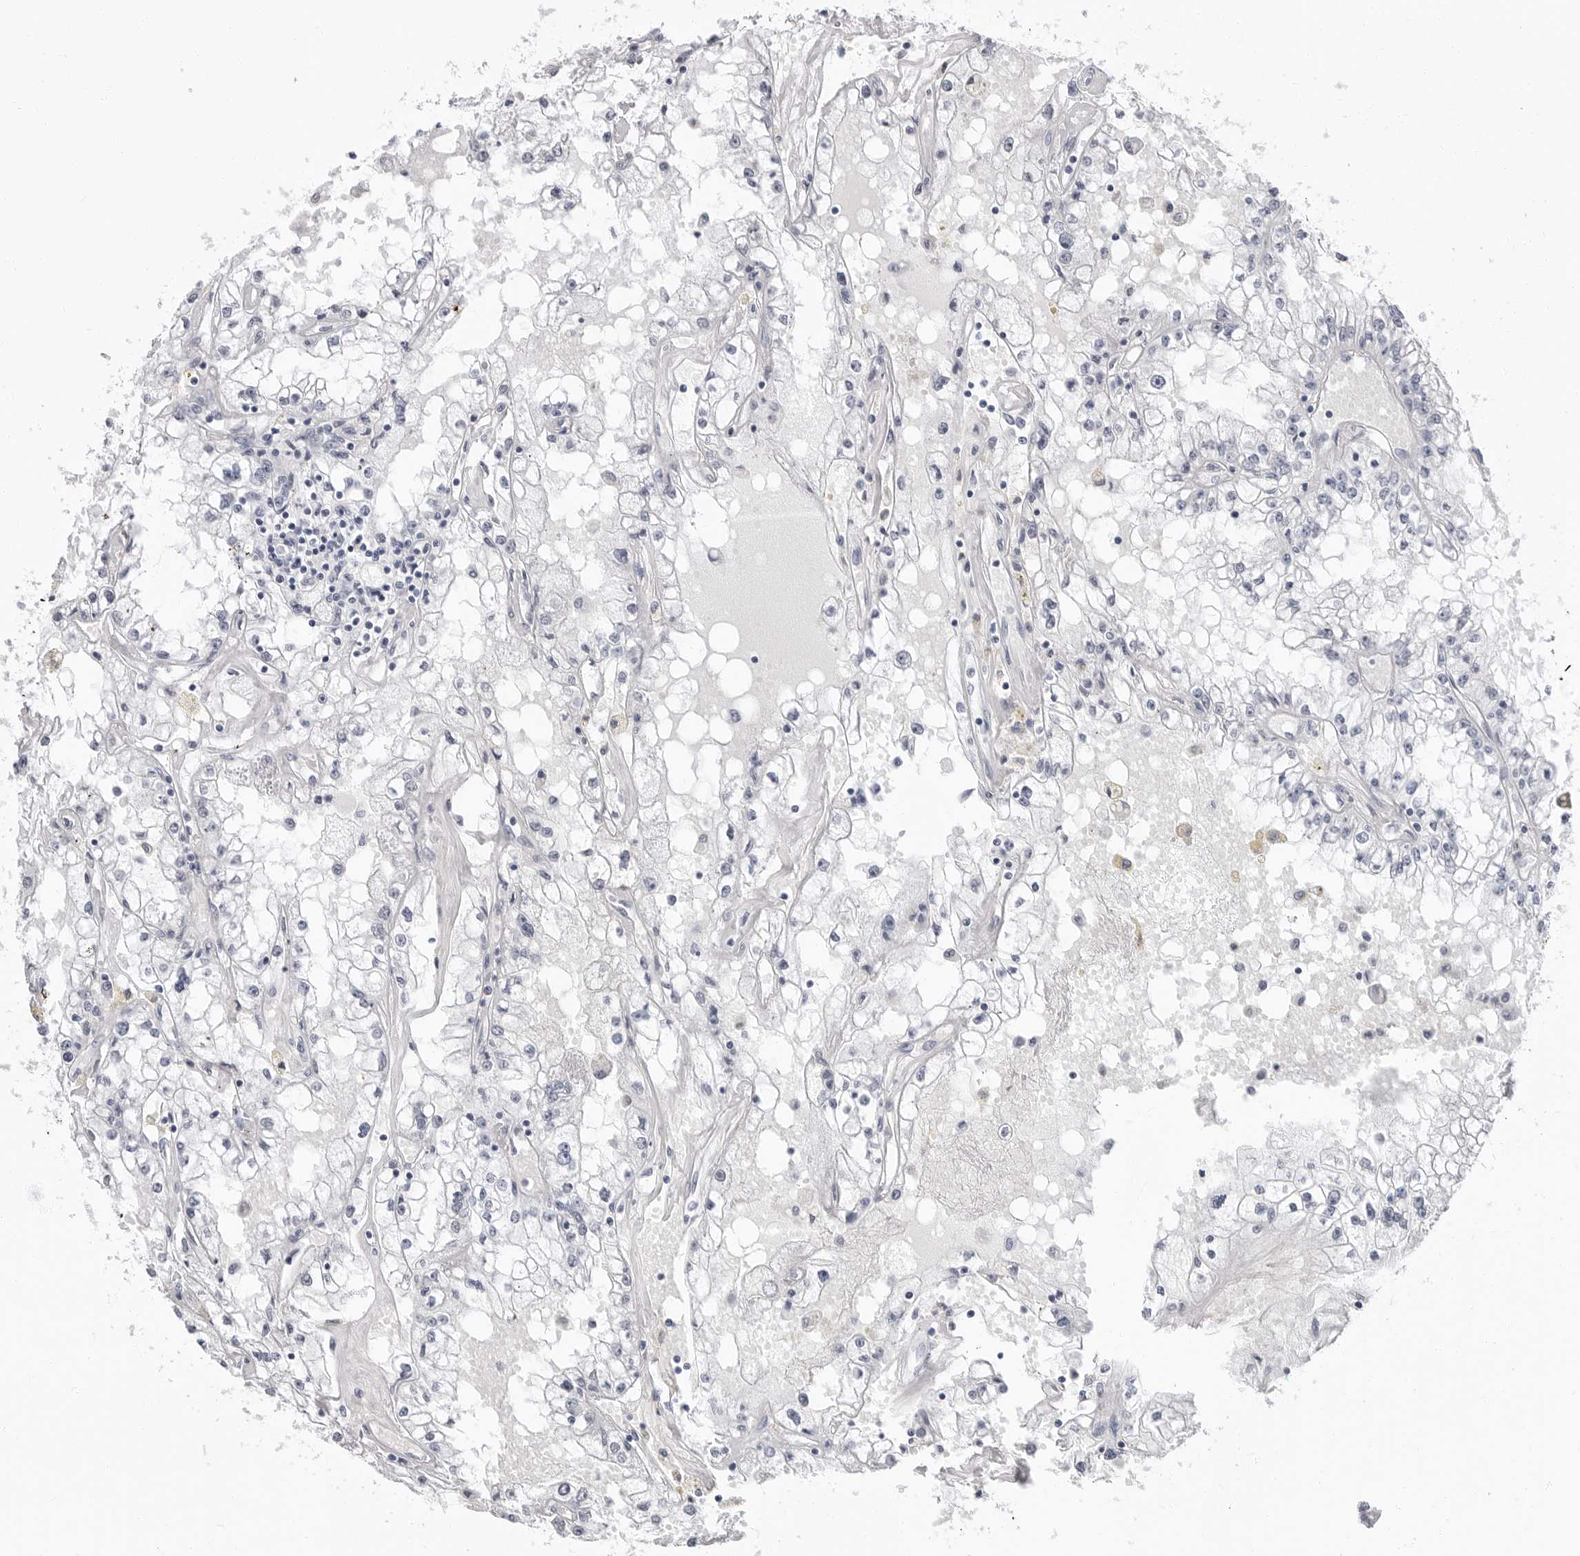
{"staining": {"intensity": "negative", "quantity": "none", "location": "none"}, "tissue": "renal cancer", "cell_type": "Tumor cells", "image_type": "cancer", "snomed": [{"axis": "morphology", "description": "Adenocarcinoma, NOS"}, {"axis": "topography", "description": "Kidney"}], "caption": "Tumor cells show no significant protein staining in renal cancer (adenocarcinoma).", "gene": "ERICH3", "patient": {"sex": "male", "age": 56}}